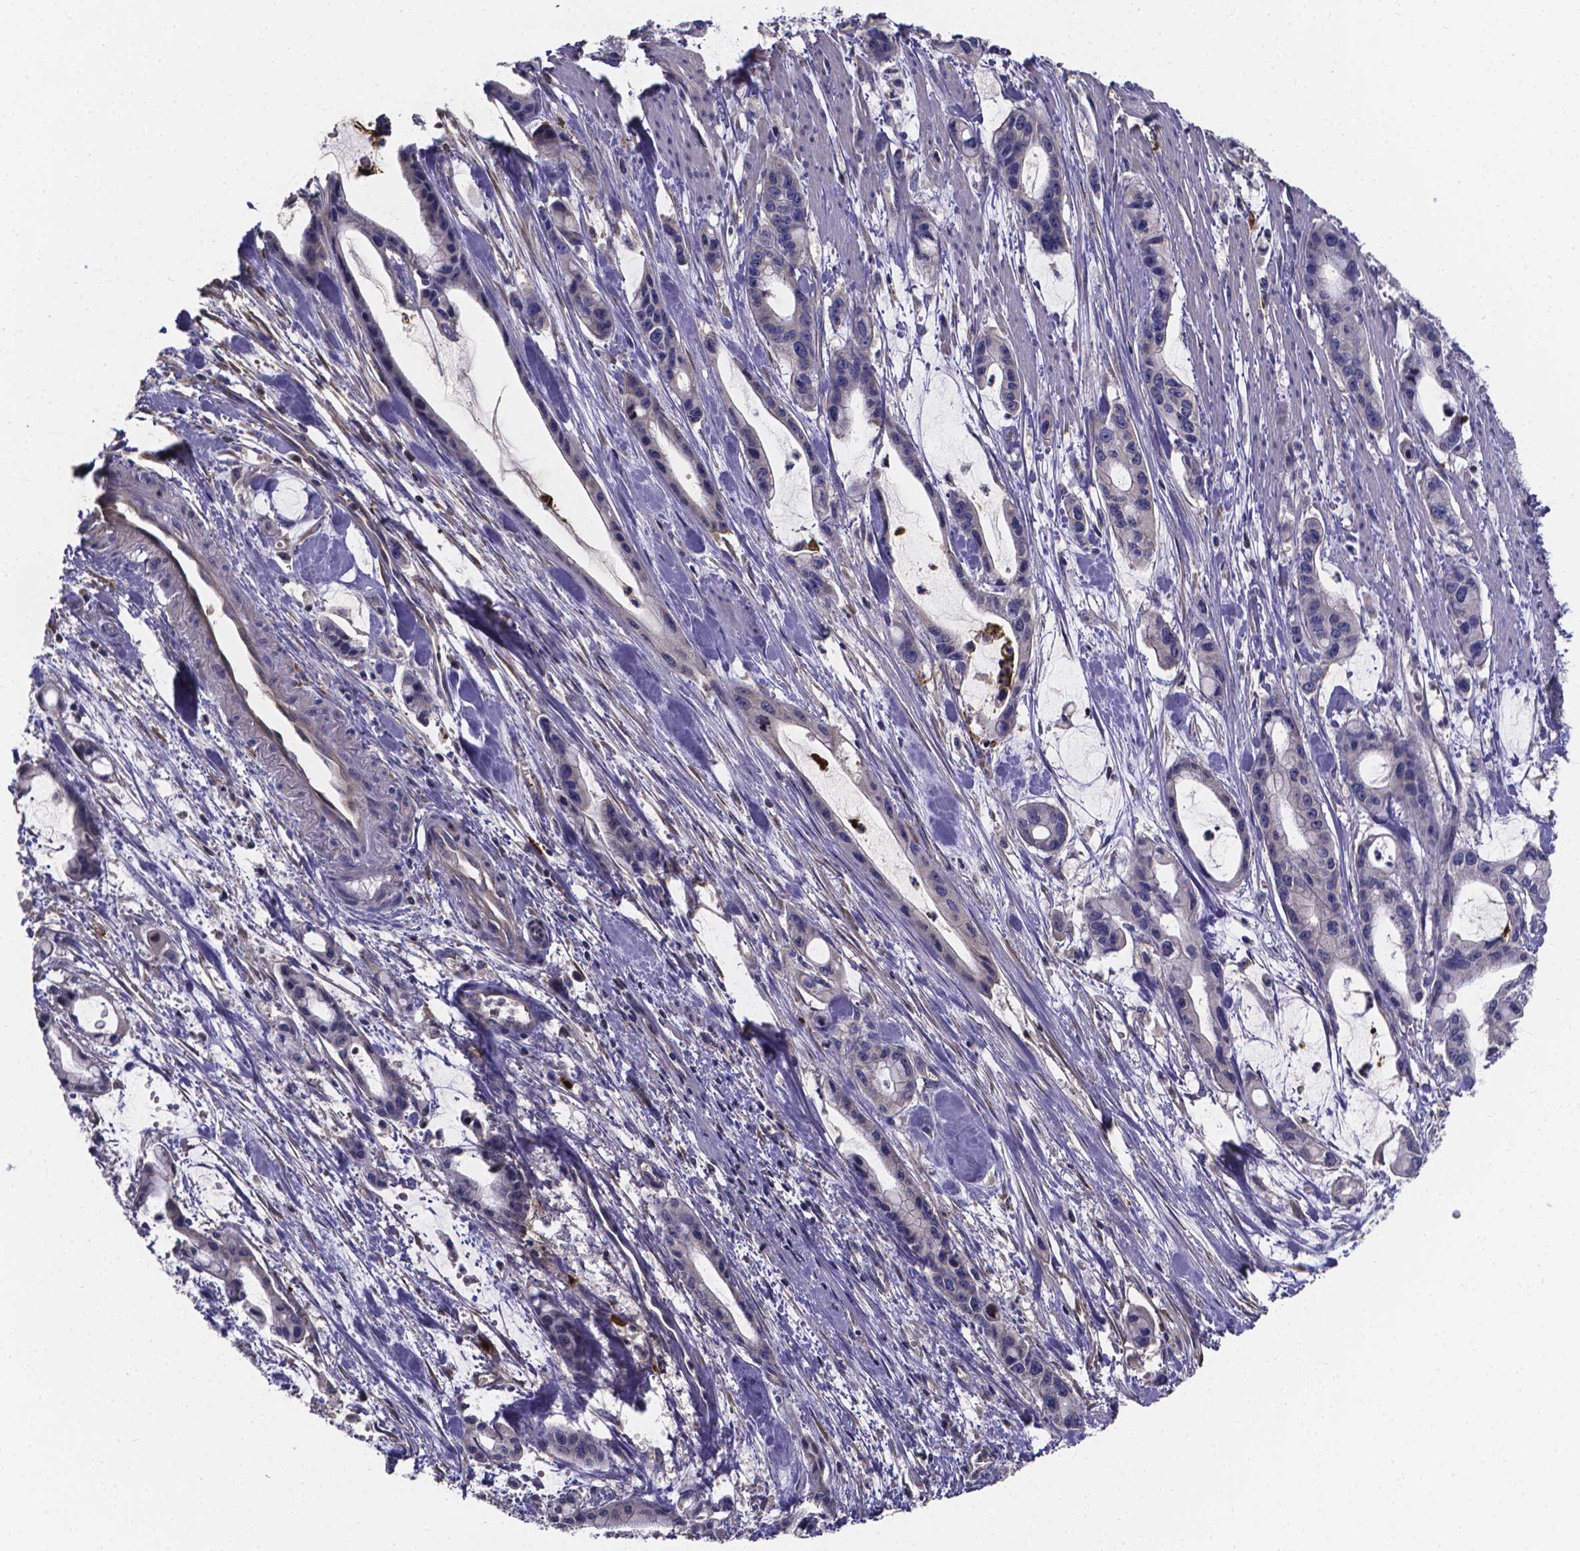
{"staining": {"intensity": "negative", "quantity": "none", "location": "none"}, "tissue": "pancreatic cancer", "cell_type": "Tumor cells", "image_type": "cancer", "snomed": [{"axis": "morphology", "description": "Adenocarcinoma, NOS"}, {"axis": "topography", "description": "Pancreas"}], "caption": "Immunohistochemistry photomicrograph of human pancreatic adenocarcinoma stained for a protein (brown), which demonstrates no expression in tumor cells.", "gene": "SFRP4", "patient": {"sex": "male", "age": 48}}